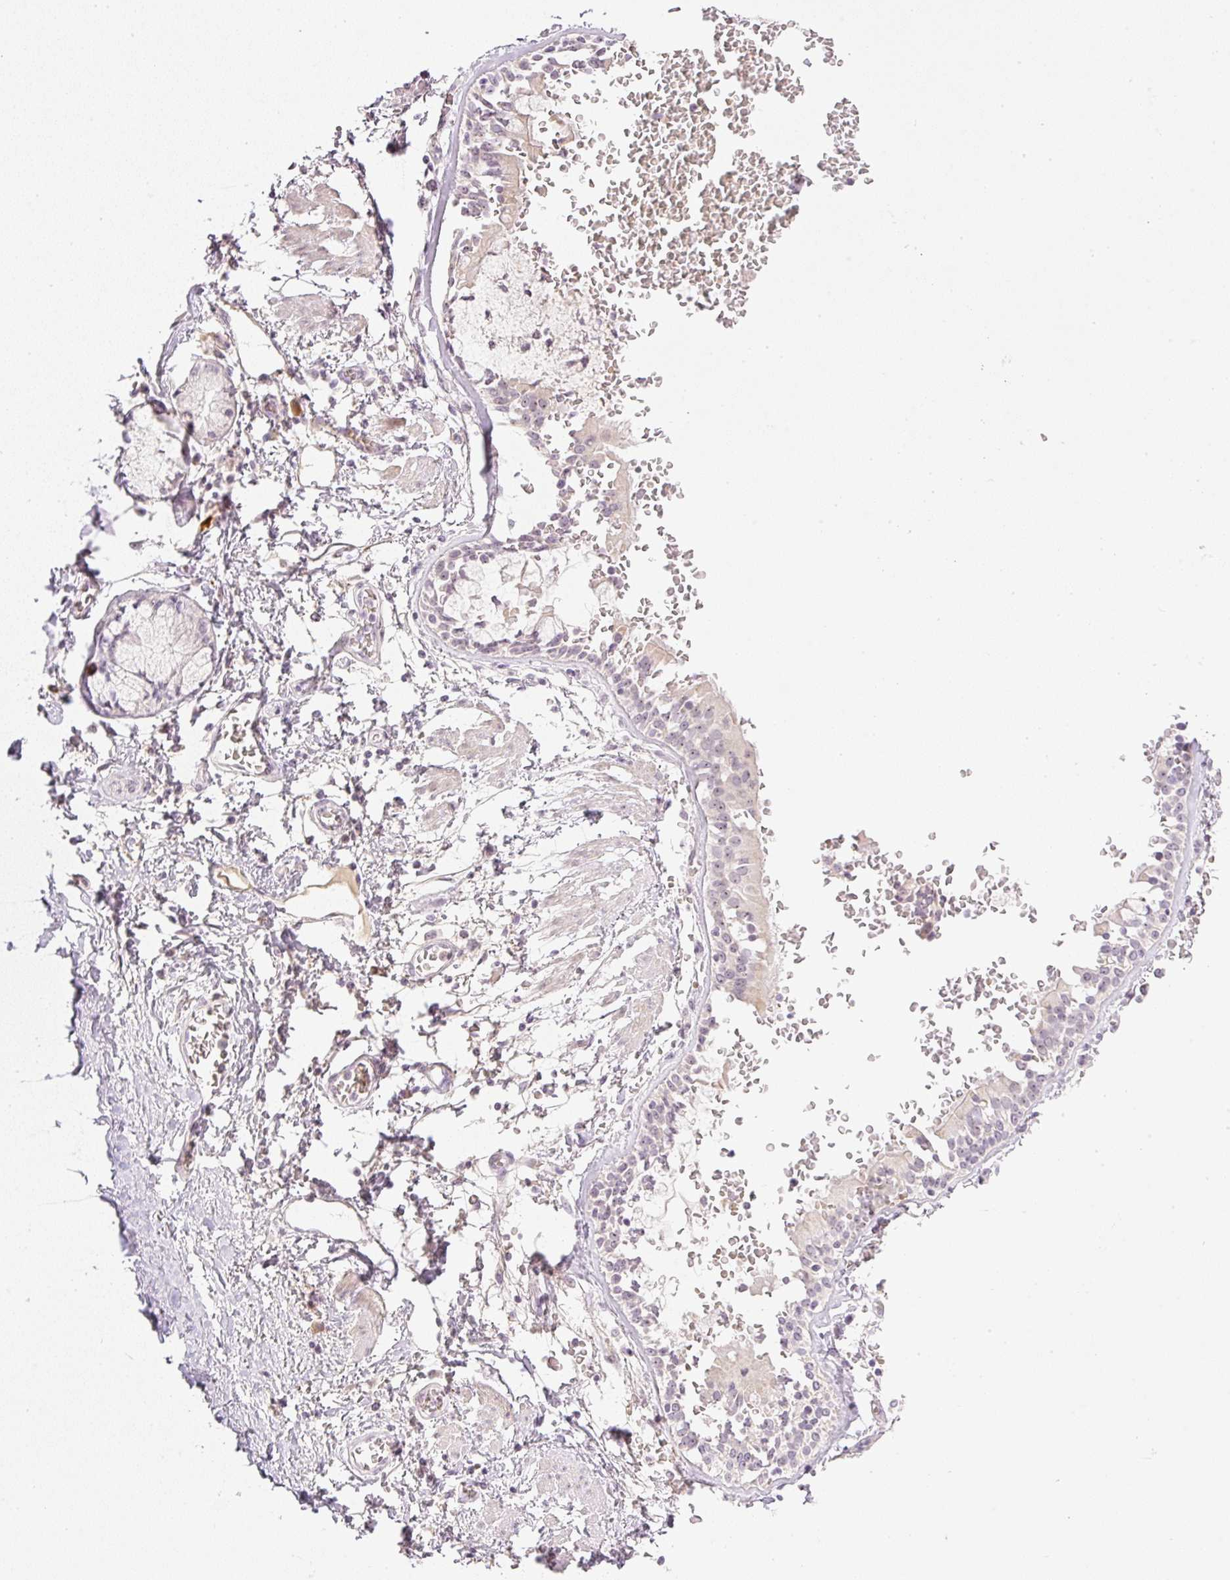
{"staining": {"intensity": "negative", "quantity": "none", "location": "none"}, "tissue": "adipose tissue", "cell_type": "Adipocytes", "image_type": "normal", "snomed": [{"axis": "morphology", "description": "Normal tissue, NOS"}, {"axis": "morphology", "description": "Degeneration, NOS"}, {"axis": "topography", "description": "Cartilage tissue"}, {"axis": "topography", "description": "Lung"}], "caption": "Immunohistochemistry of unremarkable human adipose tissue reveals no staining in adipocytes. Brightfield microscopy of IHC stained with DAB (brown) and hematoxylin (blue), captured at high magnification.", "gene": "AAR2", "patient": {"sex": "female", "age": 61}}